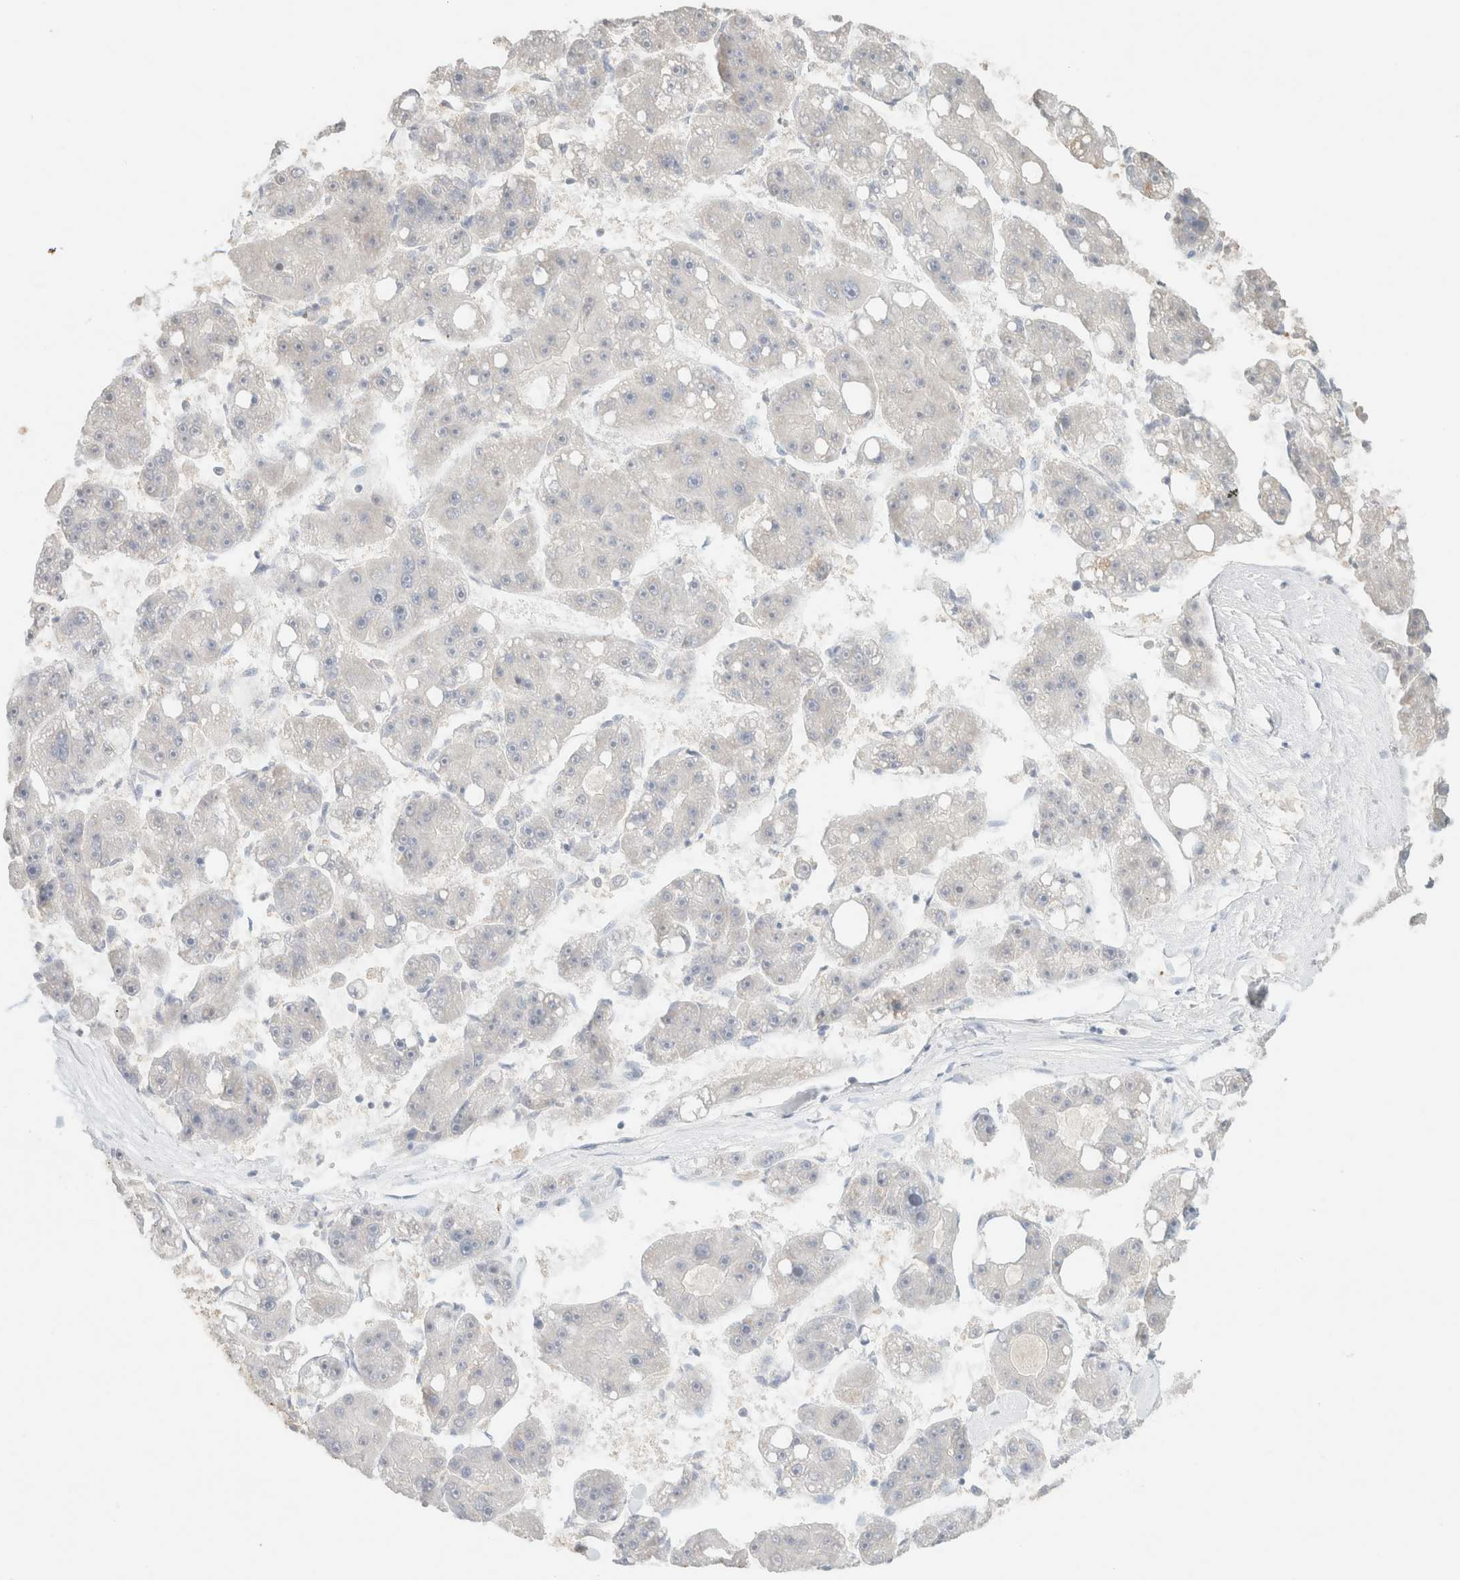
{"staining": {"intensity": "negative", "quantity": "none", "location": "none"}, "tissue": "liver cancer", "cell_type": "Tumor cells", "image_type": "cancer", "snomed": [{"axis": "morphology", "description": "Carcinoma, Hepatocellular, NOS"}, {"axis": "topography", "description": "Liver"}], "caption": "Immunohistochemical staining of liver cancer (hepatocellular carcinoma) demonstrates no significant expression in tumor cells. The staining was performed using DAB to visualize the protein expression in brown, while the nuclei were stained in blue with hematoxylin (Magnification: 20x).", "gene": "CPA1", "patient": {"sex": "female", "age": 61}}